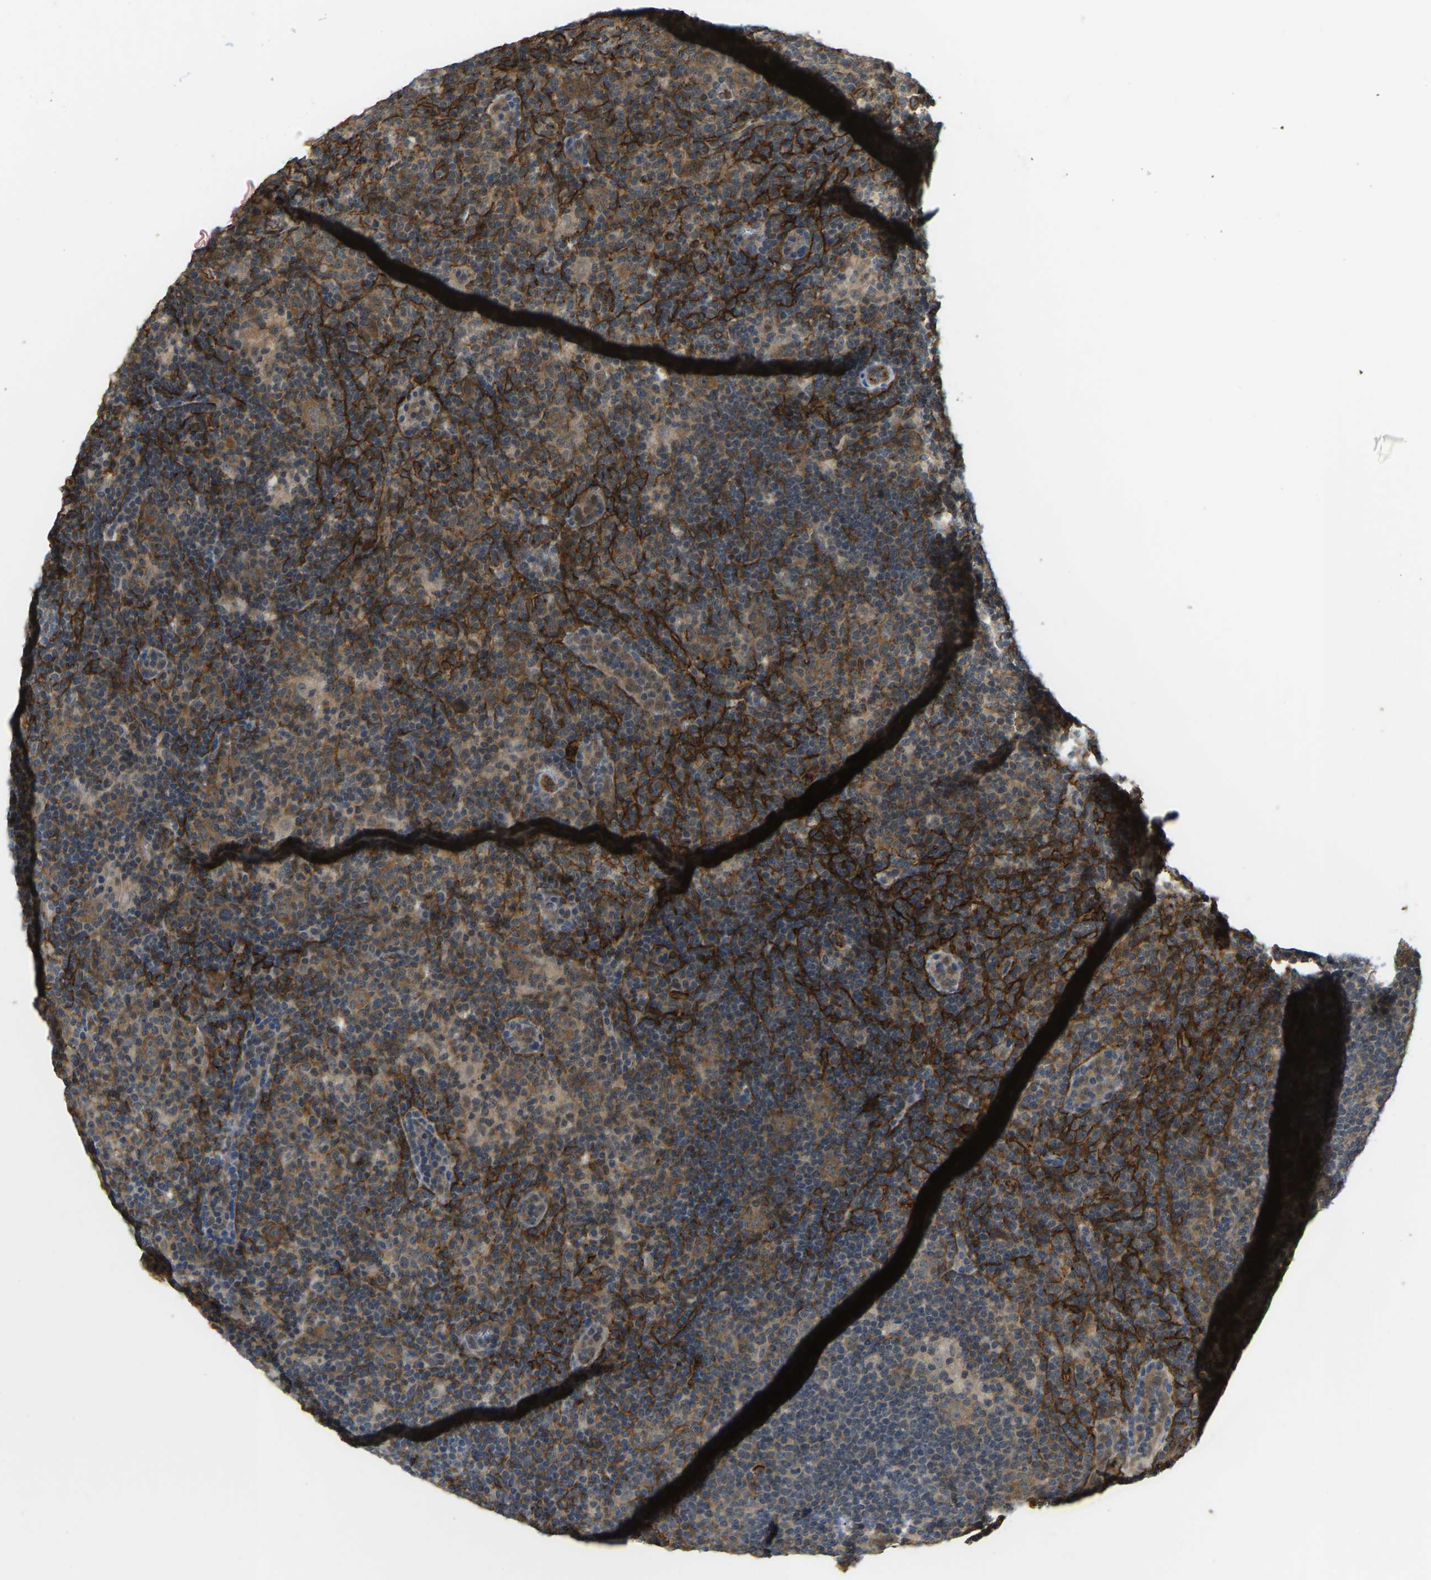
{"staining": {"intensity": "moderate", "quantity": ">75%", "location": "cytoplasmic/membranous"}, "tissue": "lymphoma", "cell_type": "Tumor cells", "image_type": "cancer", "snomed": [{"axis": "morphology", "description": "Hodgkin's disease, NOS"}, {"axis": "topography", "description": "Lymph node"}], "caption": "Hodgkin's disease stained for a protein shows moderate cytoplasmic/membranous positivity in tumor cells. (IHC, brightfield microscopy, high magnification).", "gene": "CCT8", "patient": {"sex": "female", "age": 57}}